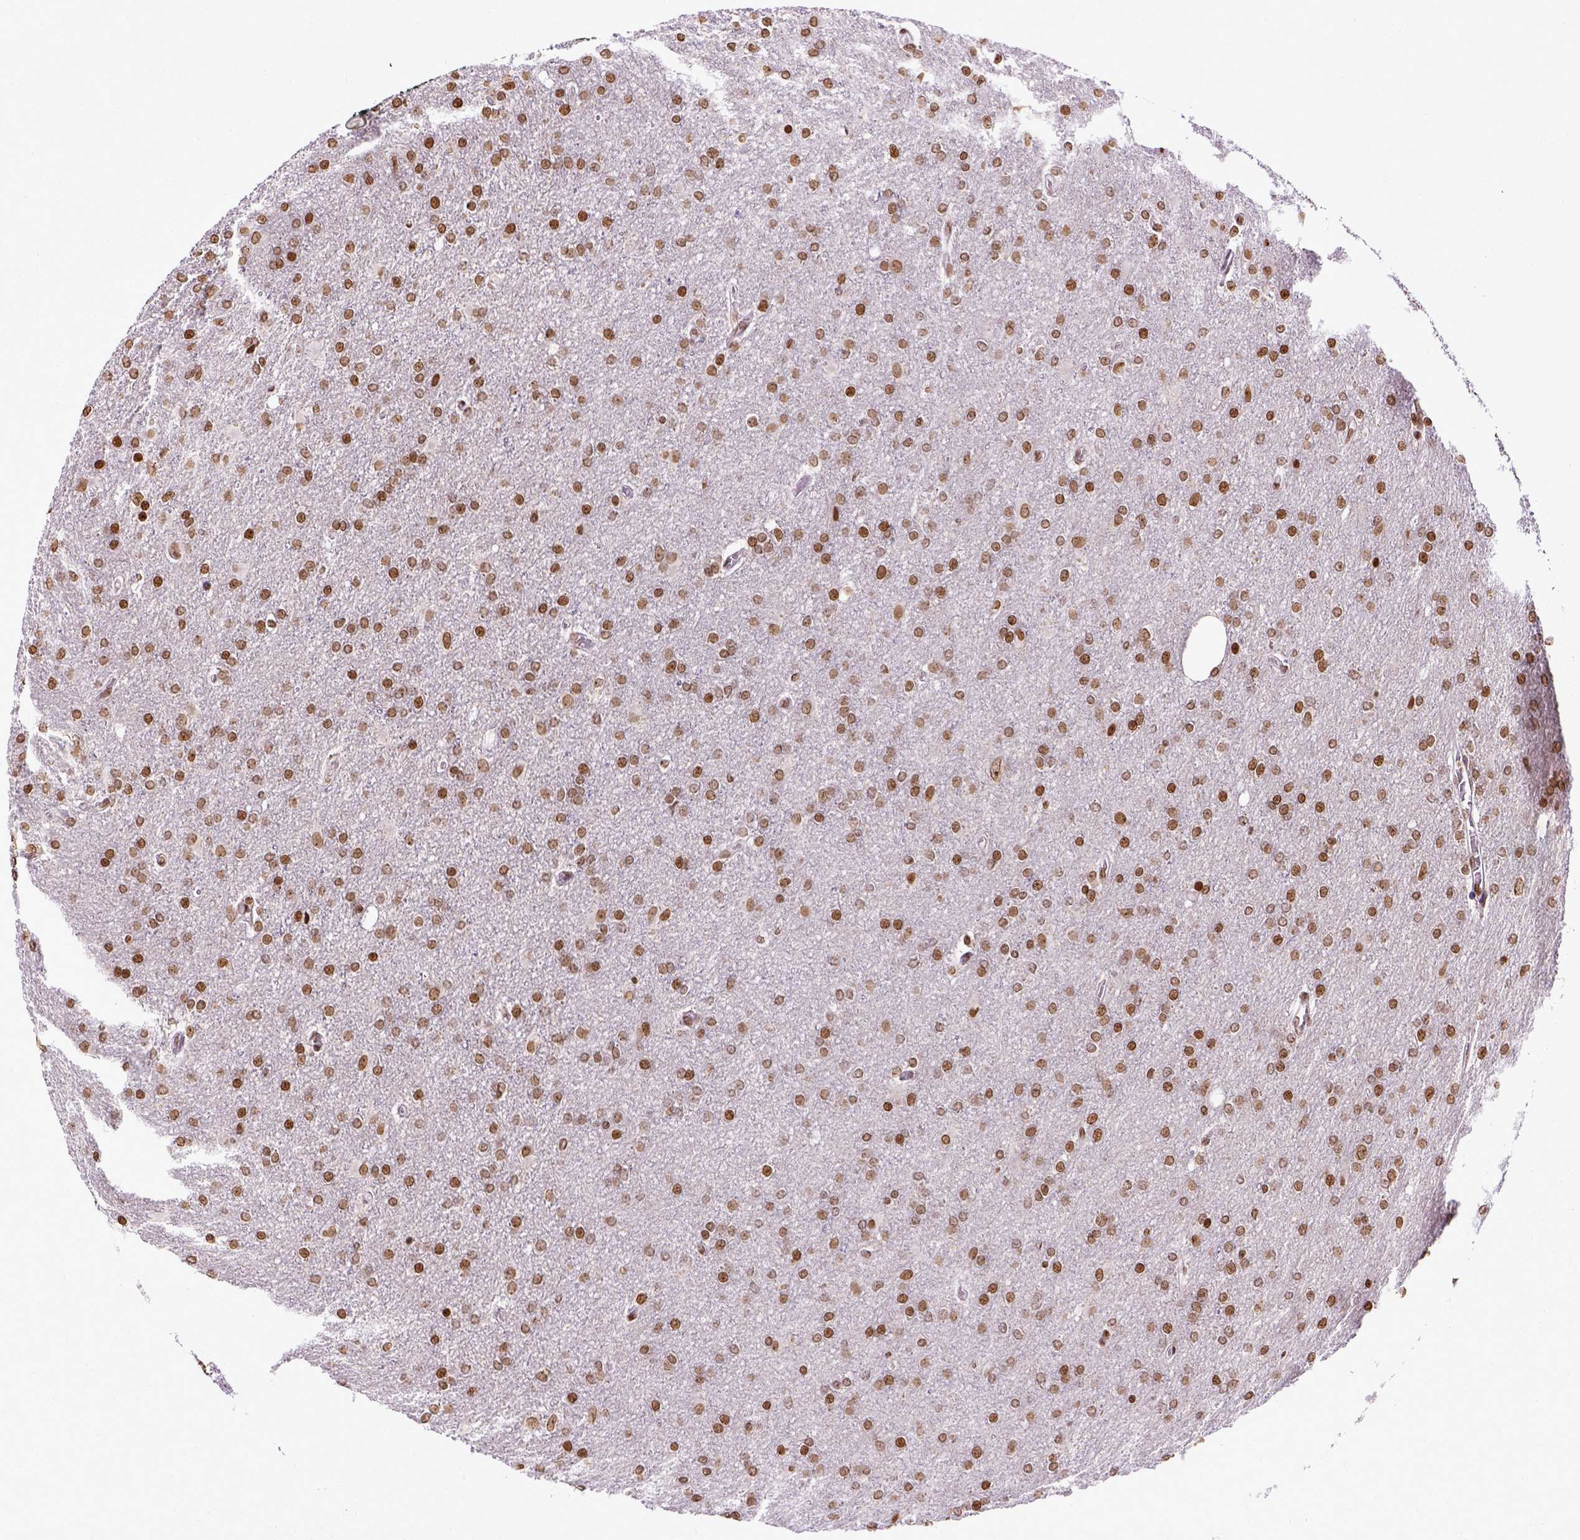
{"staining": {"intensity": "moderate", "quantity": ">75%", "location": "nuclear"}, "tissue": "glioma", "cell_type": "Tumor cells", "image_type": "cancer", "snomed": [{"axis": "morphology", "description": "Glioma, malignant, High grade"}, {"axis": "topography", "description": "Cerebral cortex"}], "caption": "A histopathology image of glioma stained for a protein reveals moderate nuclear brown staining in tumor cells.", "gene": "ZNF75D", "patient": {"sex": "male", "age": 70}}